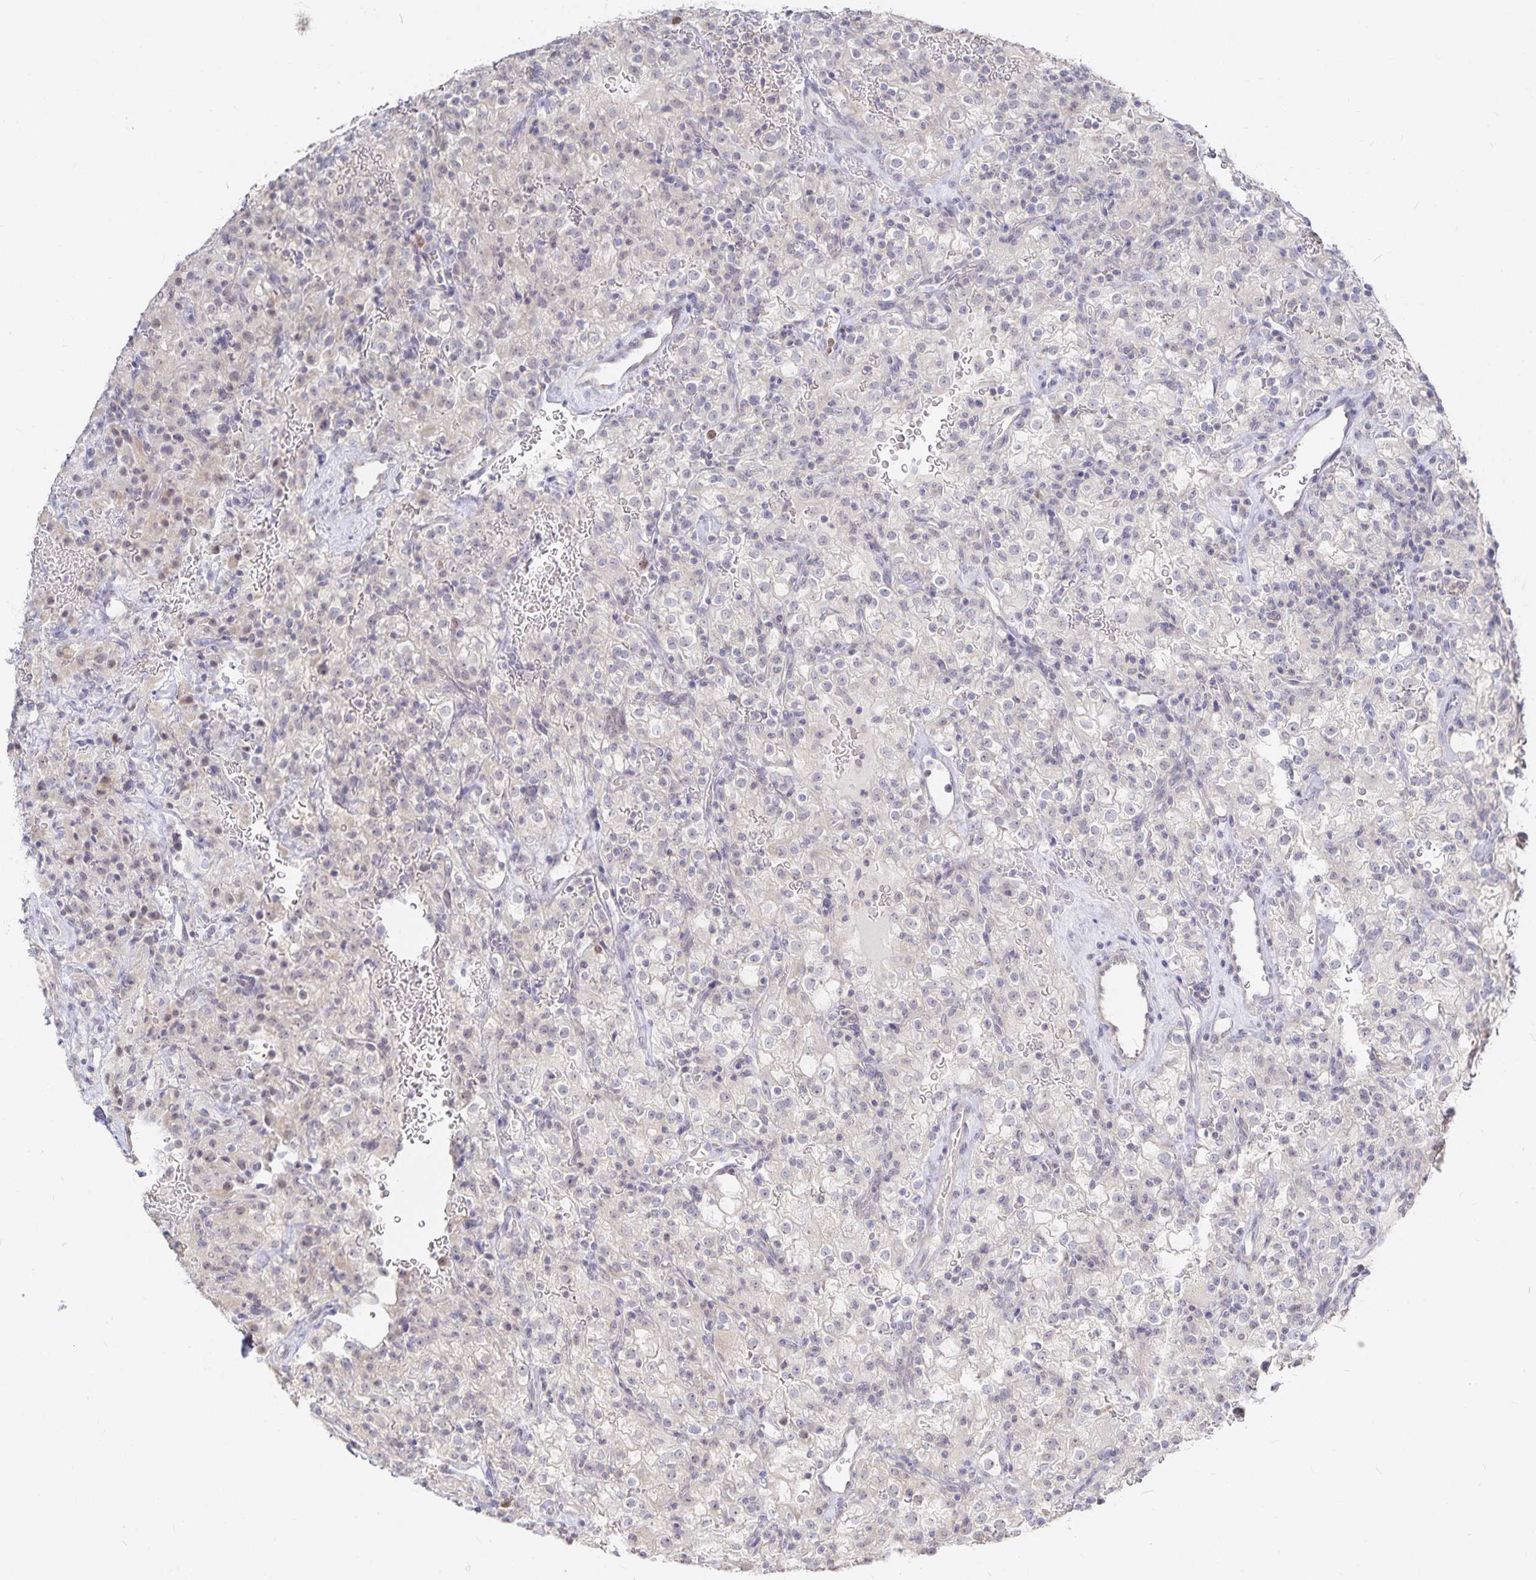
{"staining": {"intensity": "negative", "quantity": "none", "location": "none"}, "tissue": "renal cancer", "cell_type": "Tumor cells", "image_type": "cancer", "snomed": [{"axis": "morphology", "description": "Adenocarcinoma, NOS"}, {"axis": "topography", "description": "Kidney"}], "caption": "This is an immunohistochemistry micrograph of human renal adenocarcinoma. There is no positivity in tumor cells.", "gene": "DNAH9", "patient": {"sex": "female", "age": 74}}